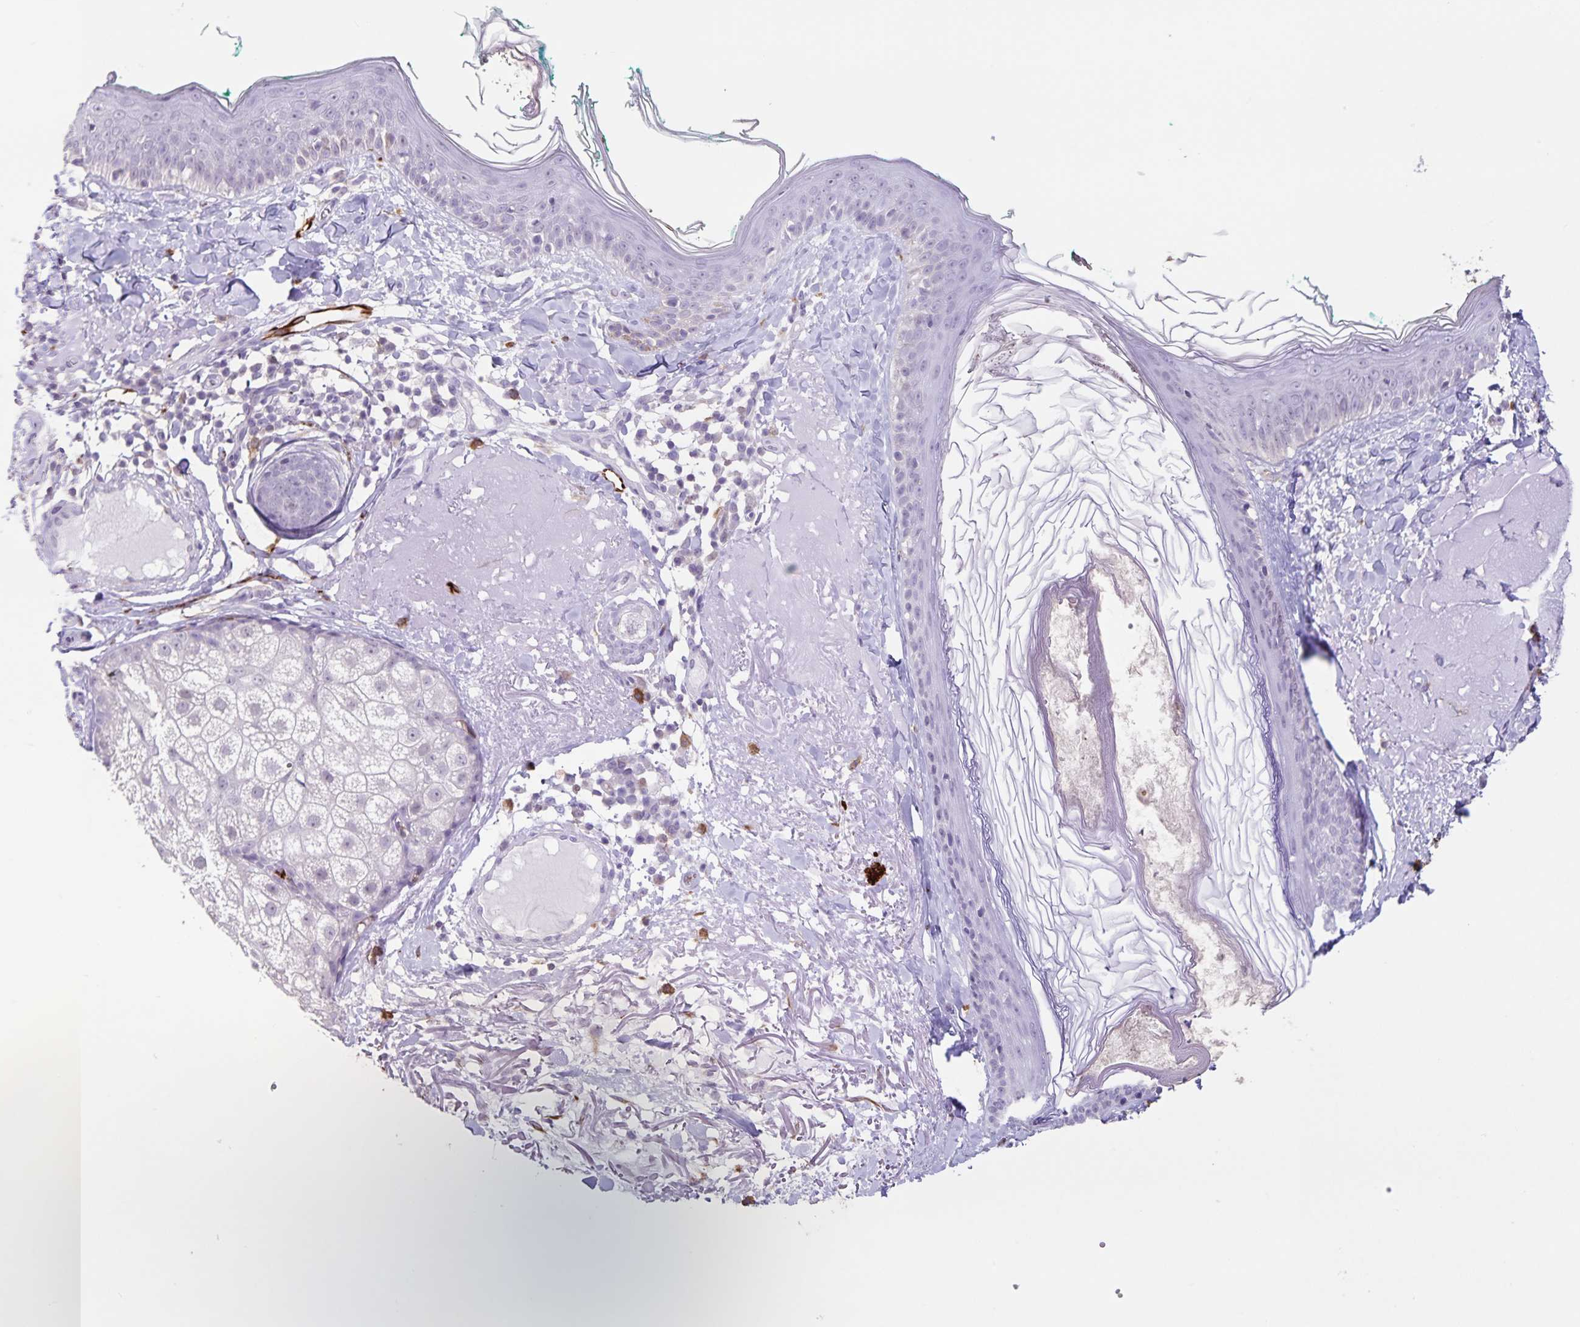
{"staining": {"intensity": "negative", "quantity": "none", "location": "none"}, "tissue": "skin", "cell_type": "Fibroblasts", "image_type": "normal", "snomed": [{"axis": "morphology", "description": "Normal tissue, NOS"}, {"axis": "topography", "description": "Skin"}], "caption": "Immunohistochemical staining of unremarkable skin demonstrates no significant staining in fibroblasts. (DAB immunohistochemistry with hematoxylin counter stain).", "gene": "SYNM", "patient": {"sex": "male", "age": 73}}